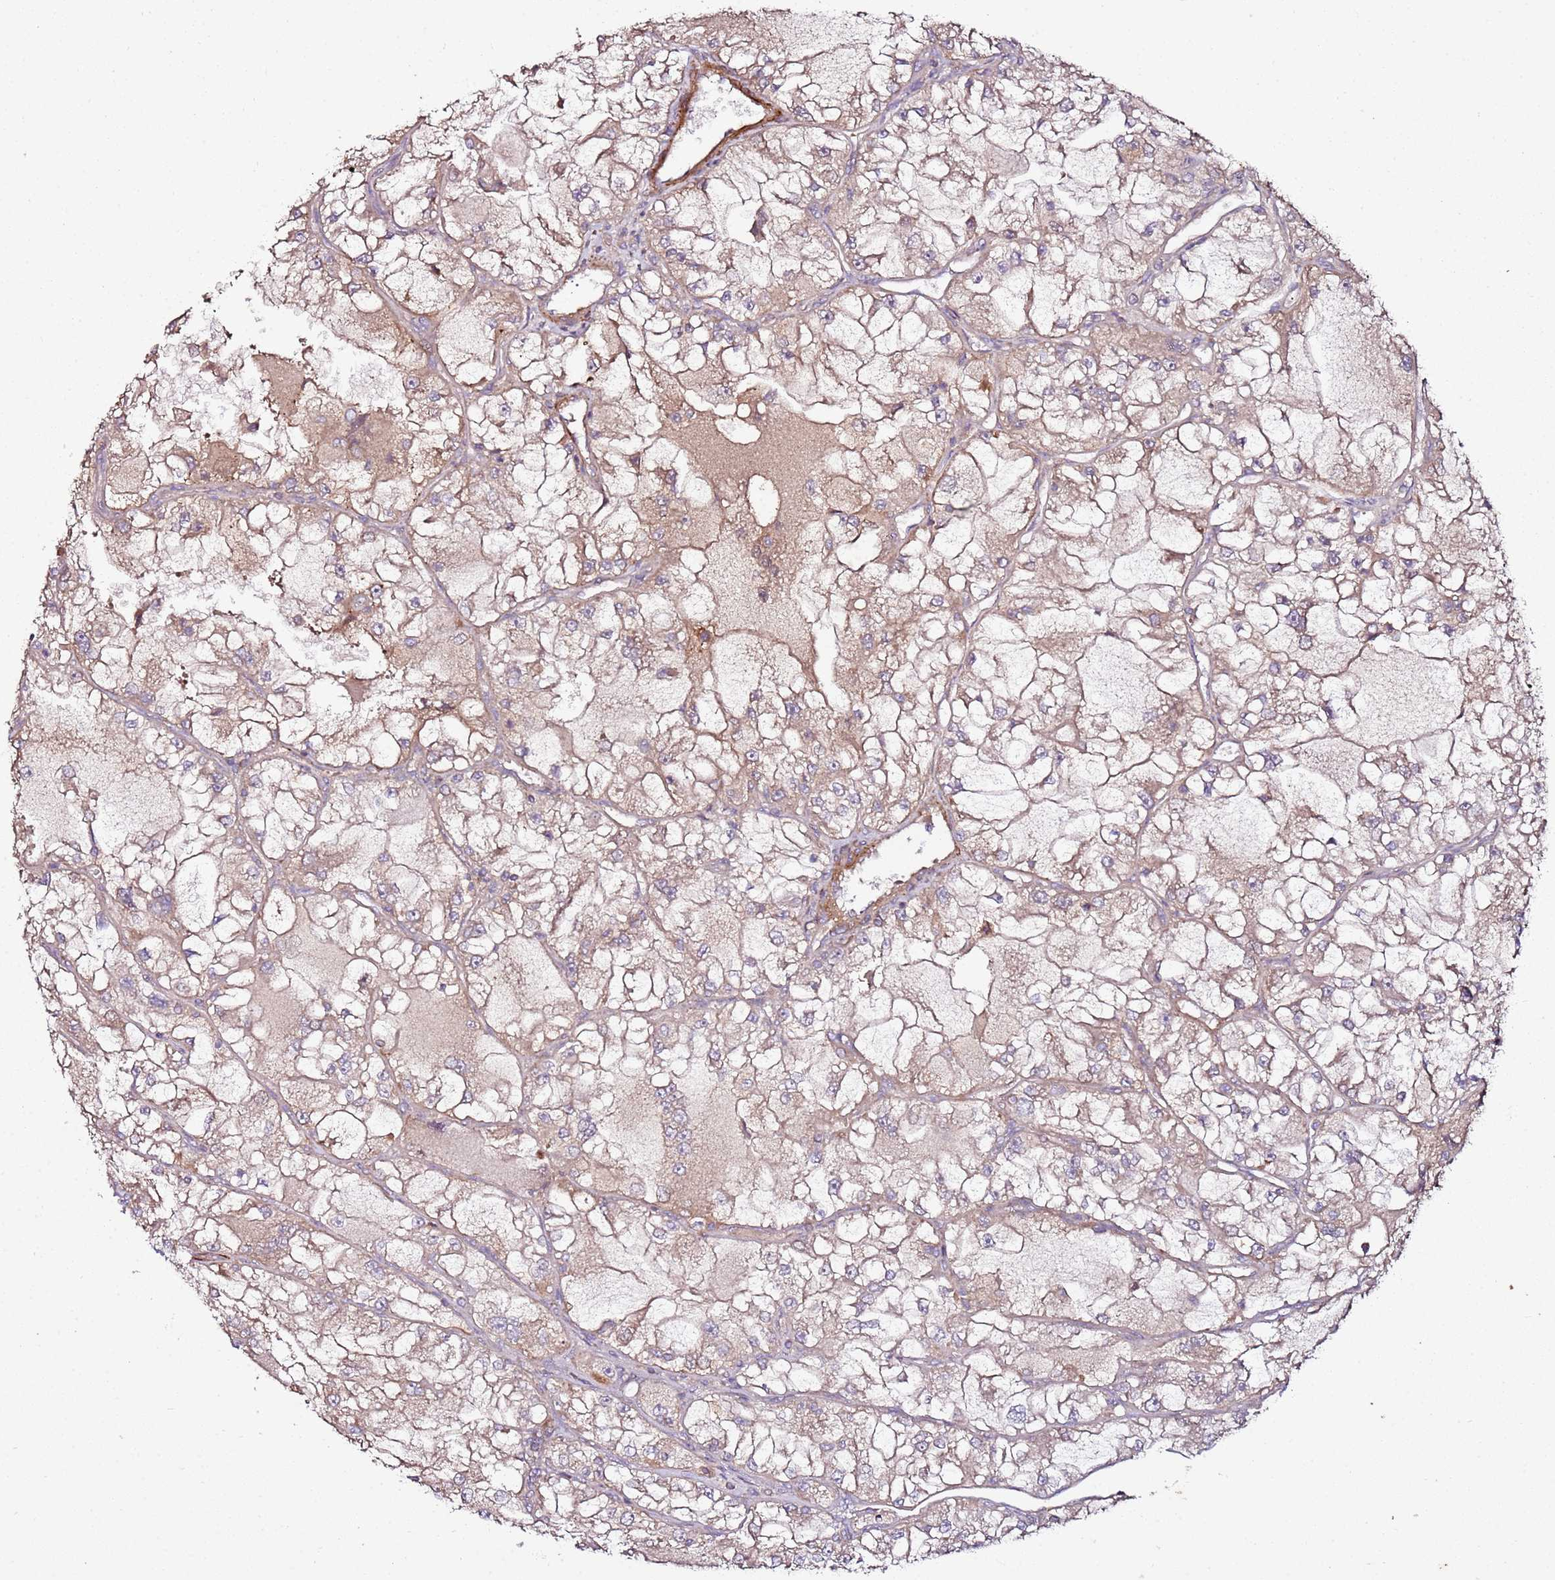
{"staining": {"intensity": "weak", "quantity": ">75%", "location": "cytoplasmic/membranous"}, "tissue": "renal cancer", "cell_type": "Tumor cells", "image_type": "cancer", "snomed": [{"axis": "morphology", "description": "Adenocarcinoma, NOS"}, {"axis": "topography", "description": "Kidney"}], "caption": "Tumor cells demonstrate low levels of weak cytoplasmic/membranous staining in approximately >75% of cells in human adenocarcinoma (renal). (DAB (3,3'-diaminobenzidine) IHC with brightfield microscopy, high magnification).", "gene": "KRTAP21-3", "patient": {"sex": "female", "age": 72}}